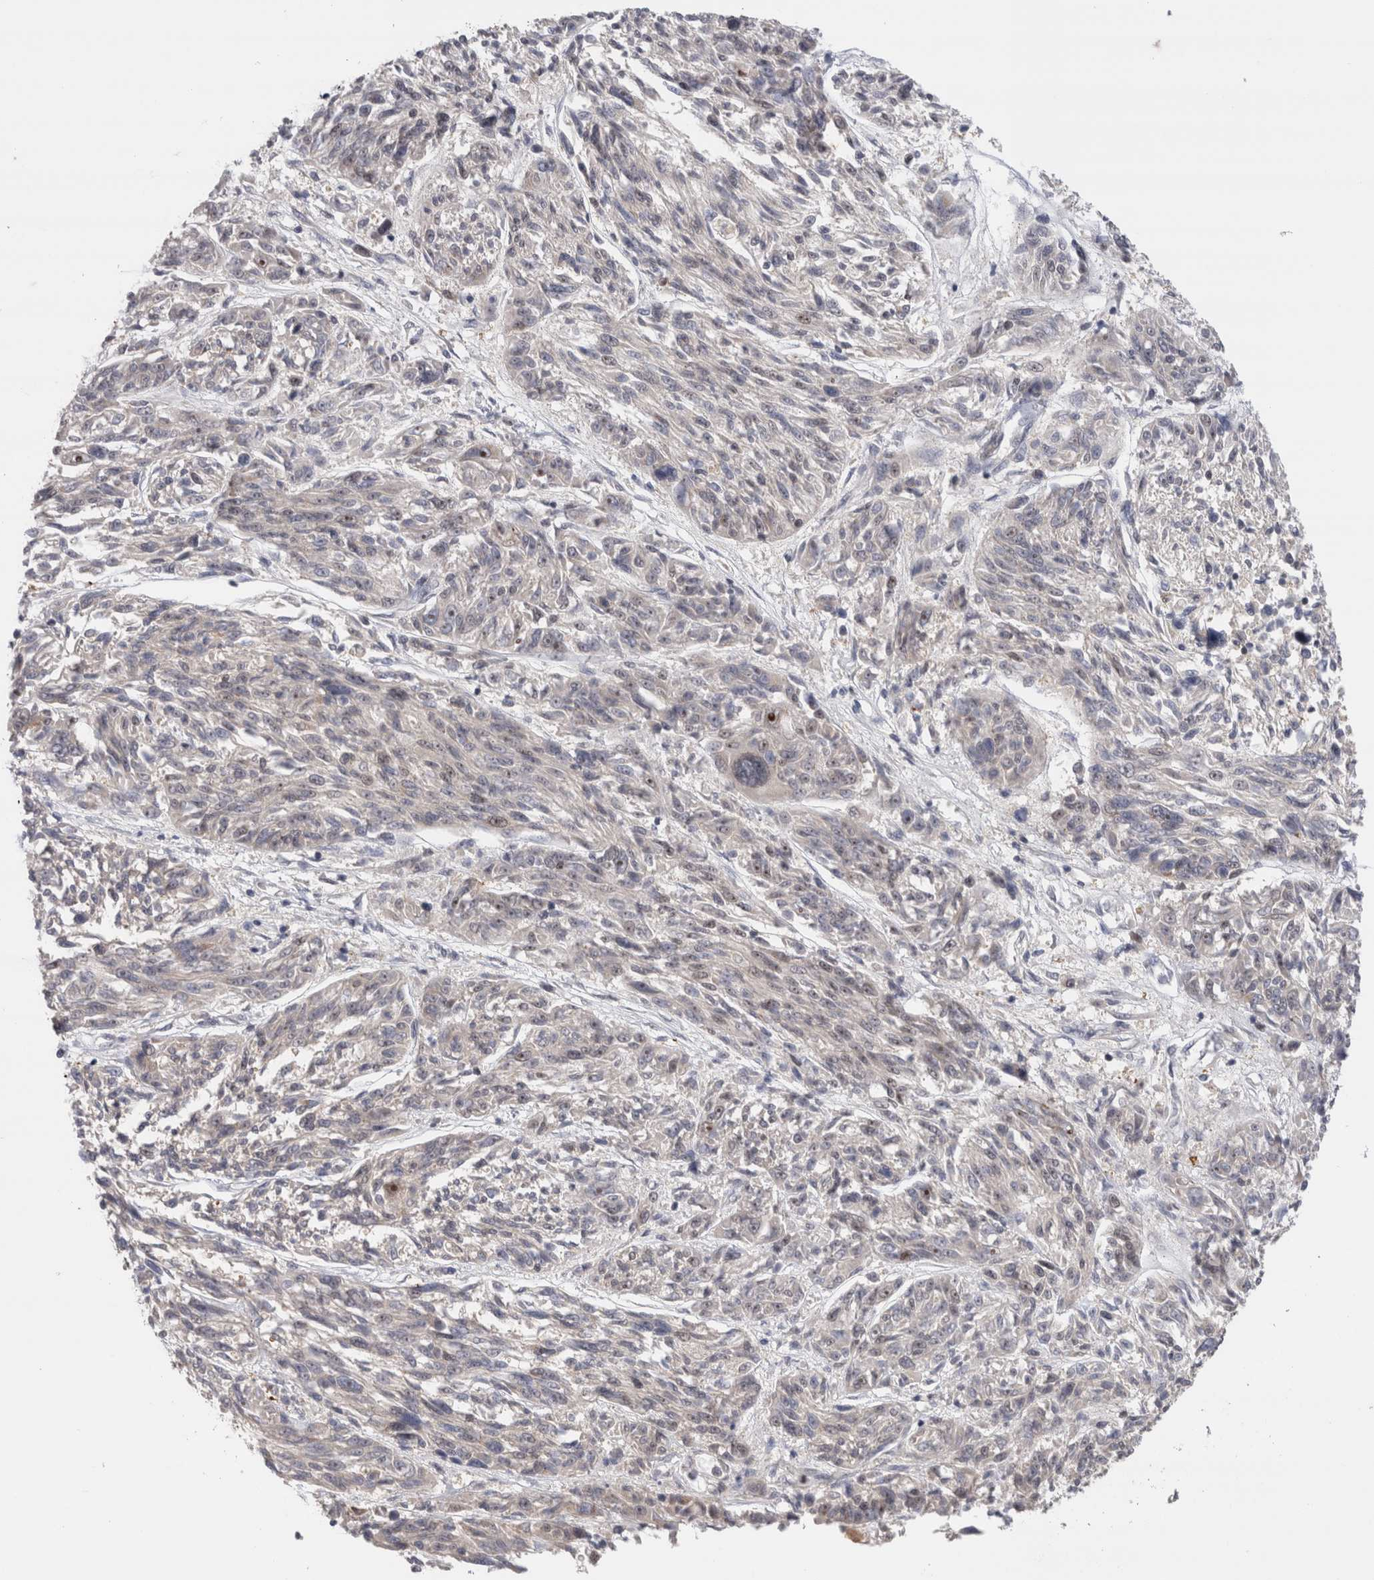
{"staining": {"intensity": "negative", "quantity": "none", "location": "none"}, "tissue": "melanoma", "cell_type": "Tumor cells", "image_type": "cancer", "snomed": [{"axis": "morphology", "description": "Malignant melanoma, NOS"}, {"axis": "topography", "description": "Skin"}], "caption": "This is a image of immunohistochemistry (IHC) staining of malignant melanoma, which shows no positivity in tumor cells.", "gene": "ZNF521", "patient": {"sex": "male", "age": 53}}